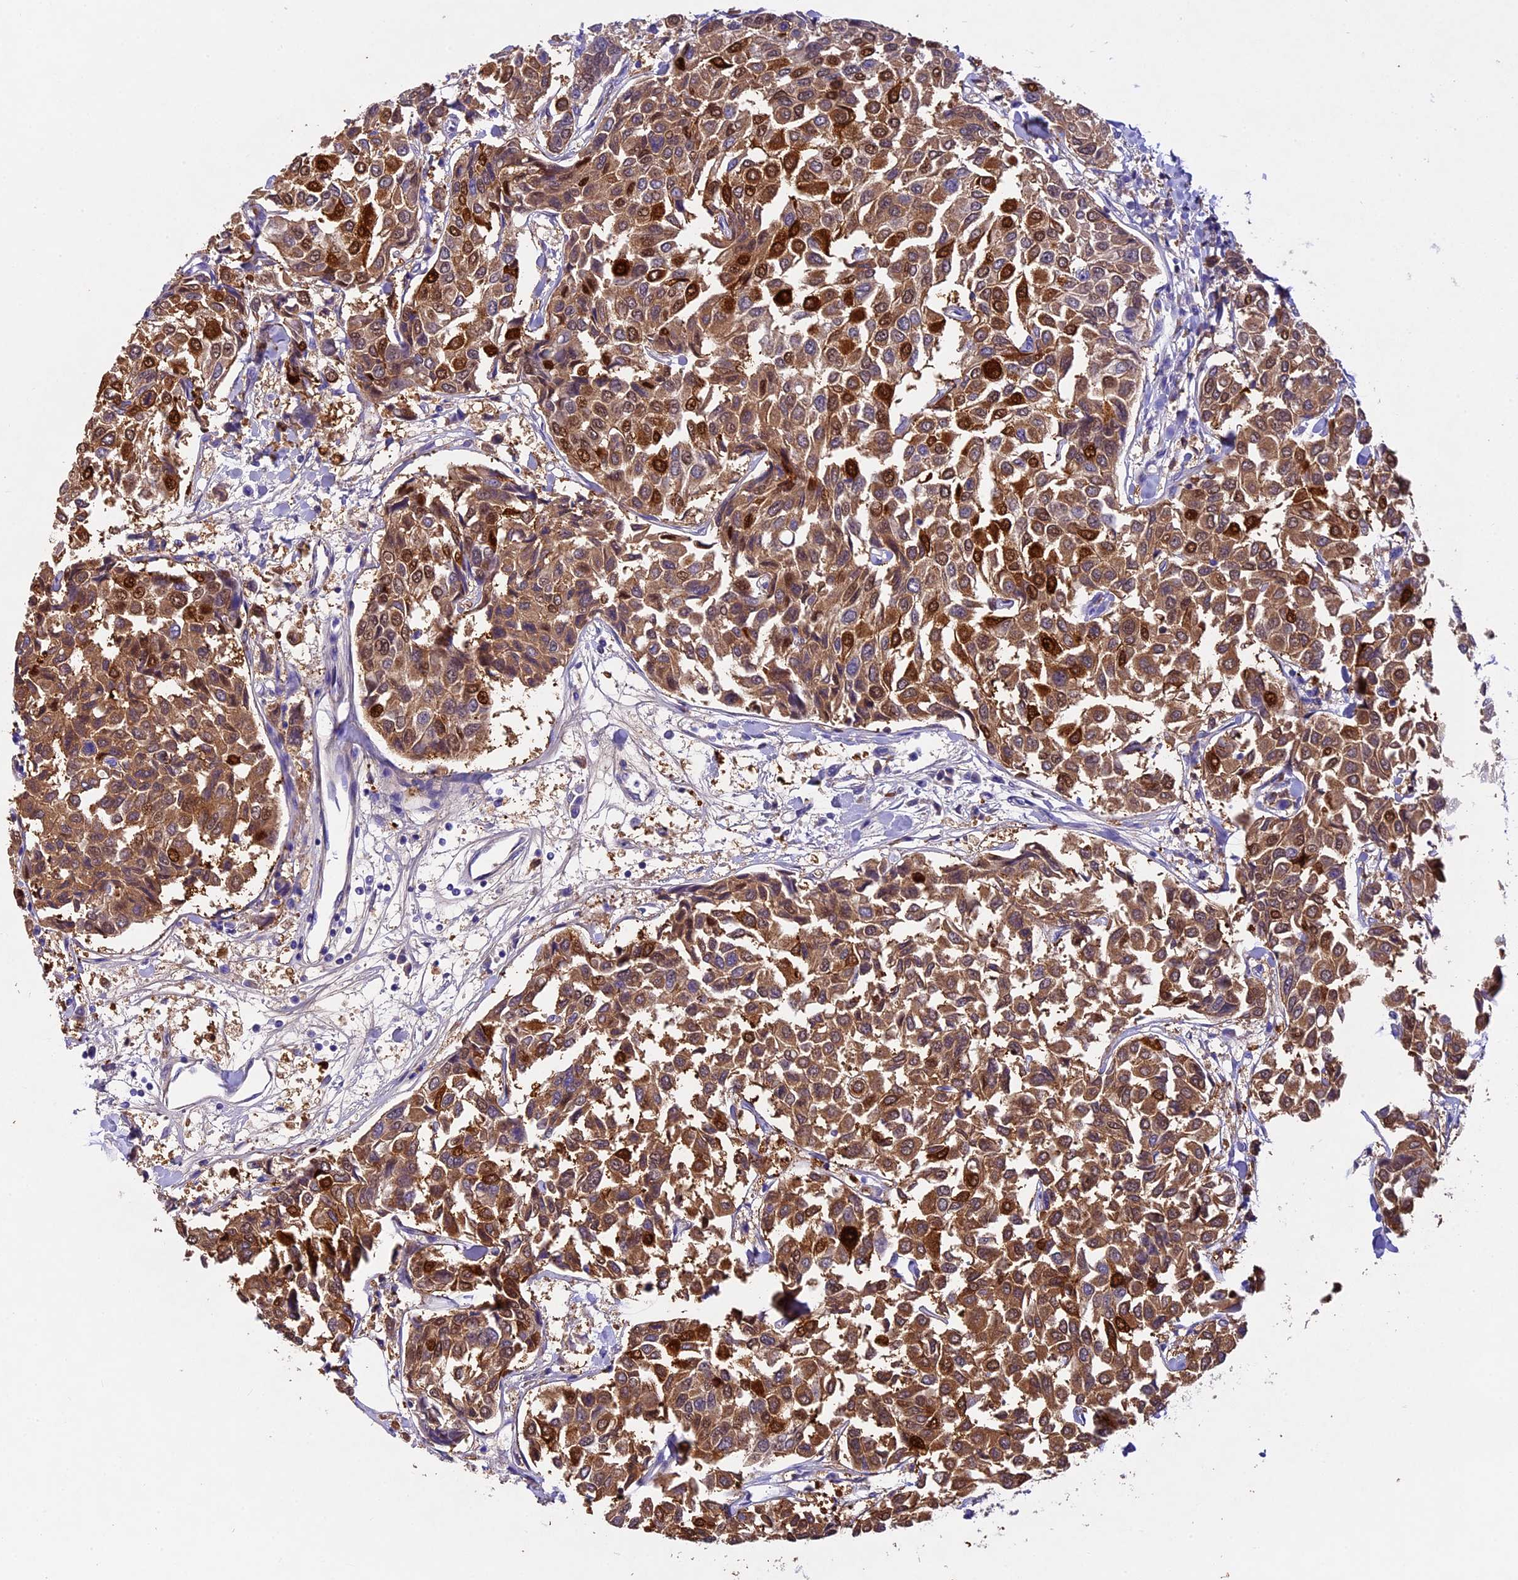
{"staining": {"intensity": "strong", "quantity": ">75%", "location": "cytoplasmic/membranous,nuclear"}, "tissue": "breast cancer", "cell_type": "Tumor cells", "image_type": "cancer", "snomed": [{"axis": "morphology", "description": "Duct carcinoma"}, {"axis": "topography", "description": "Breast"}], "caption": "Human infiltrating ductal carcinoma (breast) stained with a protein marker displays strong staining in tumor cells.", "gene": "TGDS", "patient": {"sex": "female", "age": 55}}